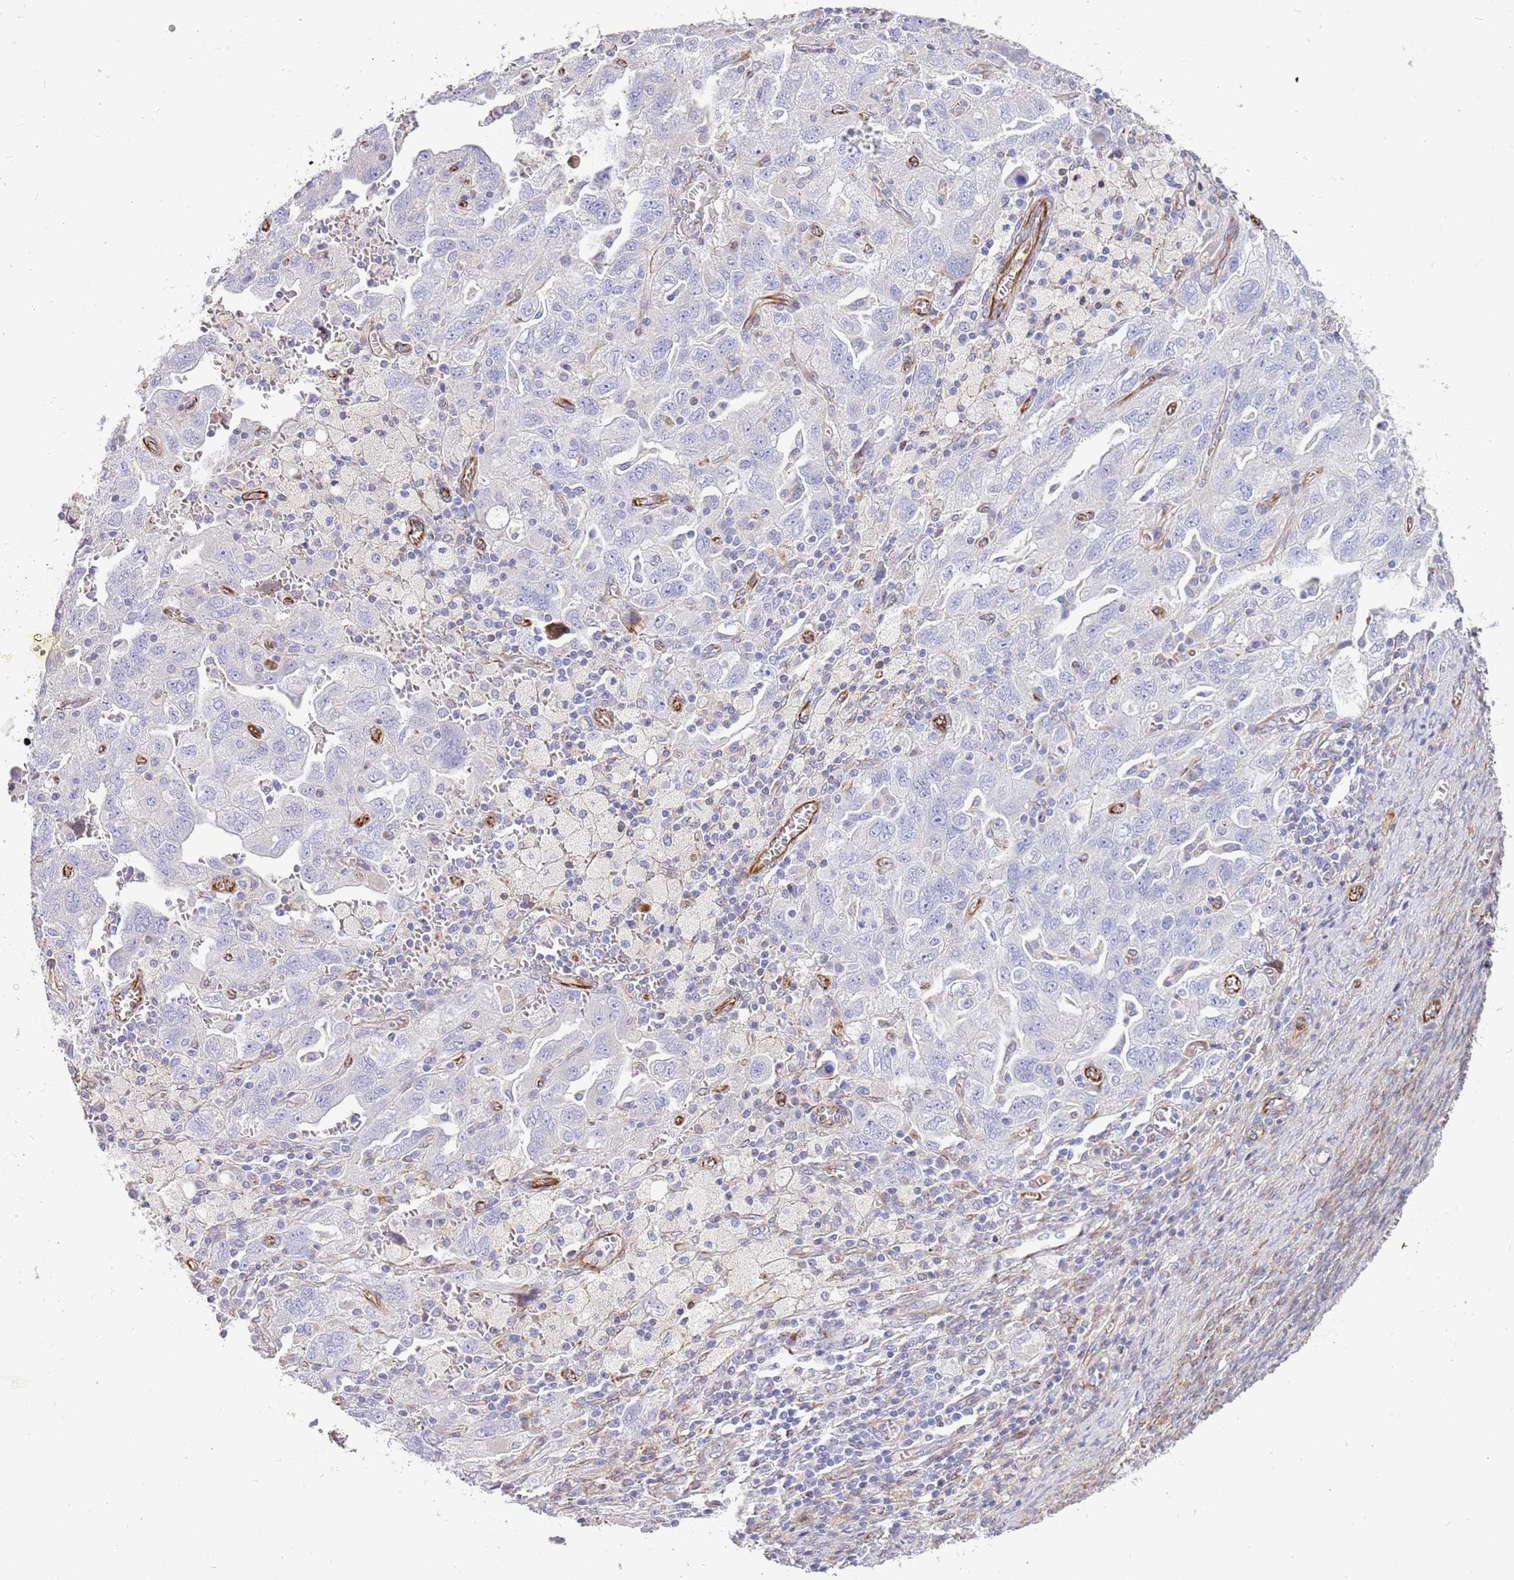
{"staining": {"intensity": "negative", "quantity": "none", "location": "none"}, "tissue": "ovarian cancer", "cell_type": "Tumor cells", "image_type": "cancer", "snomed": [{"axis": "morphology", "description": "Carcinoma, NOS"}, {"axis": "morphology", "description": "Cystadenocarcinoma, serous, NOS"}, {"axis": "topography", "description": "Ovary"}], "caption": "Immunohistochemical staining of human ovarian cancer (carcinoma) shows no significant expression in tumor cells. The staining was performed using DAB to visualize the protein expression in brown, while the nuclei were stained in blue with hematoxylin (Magnification: 20x).", "gene": "ZDHHC1", "patient": {"sex": "female", "age": 69}}